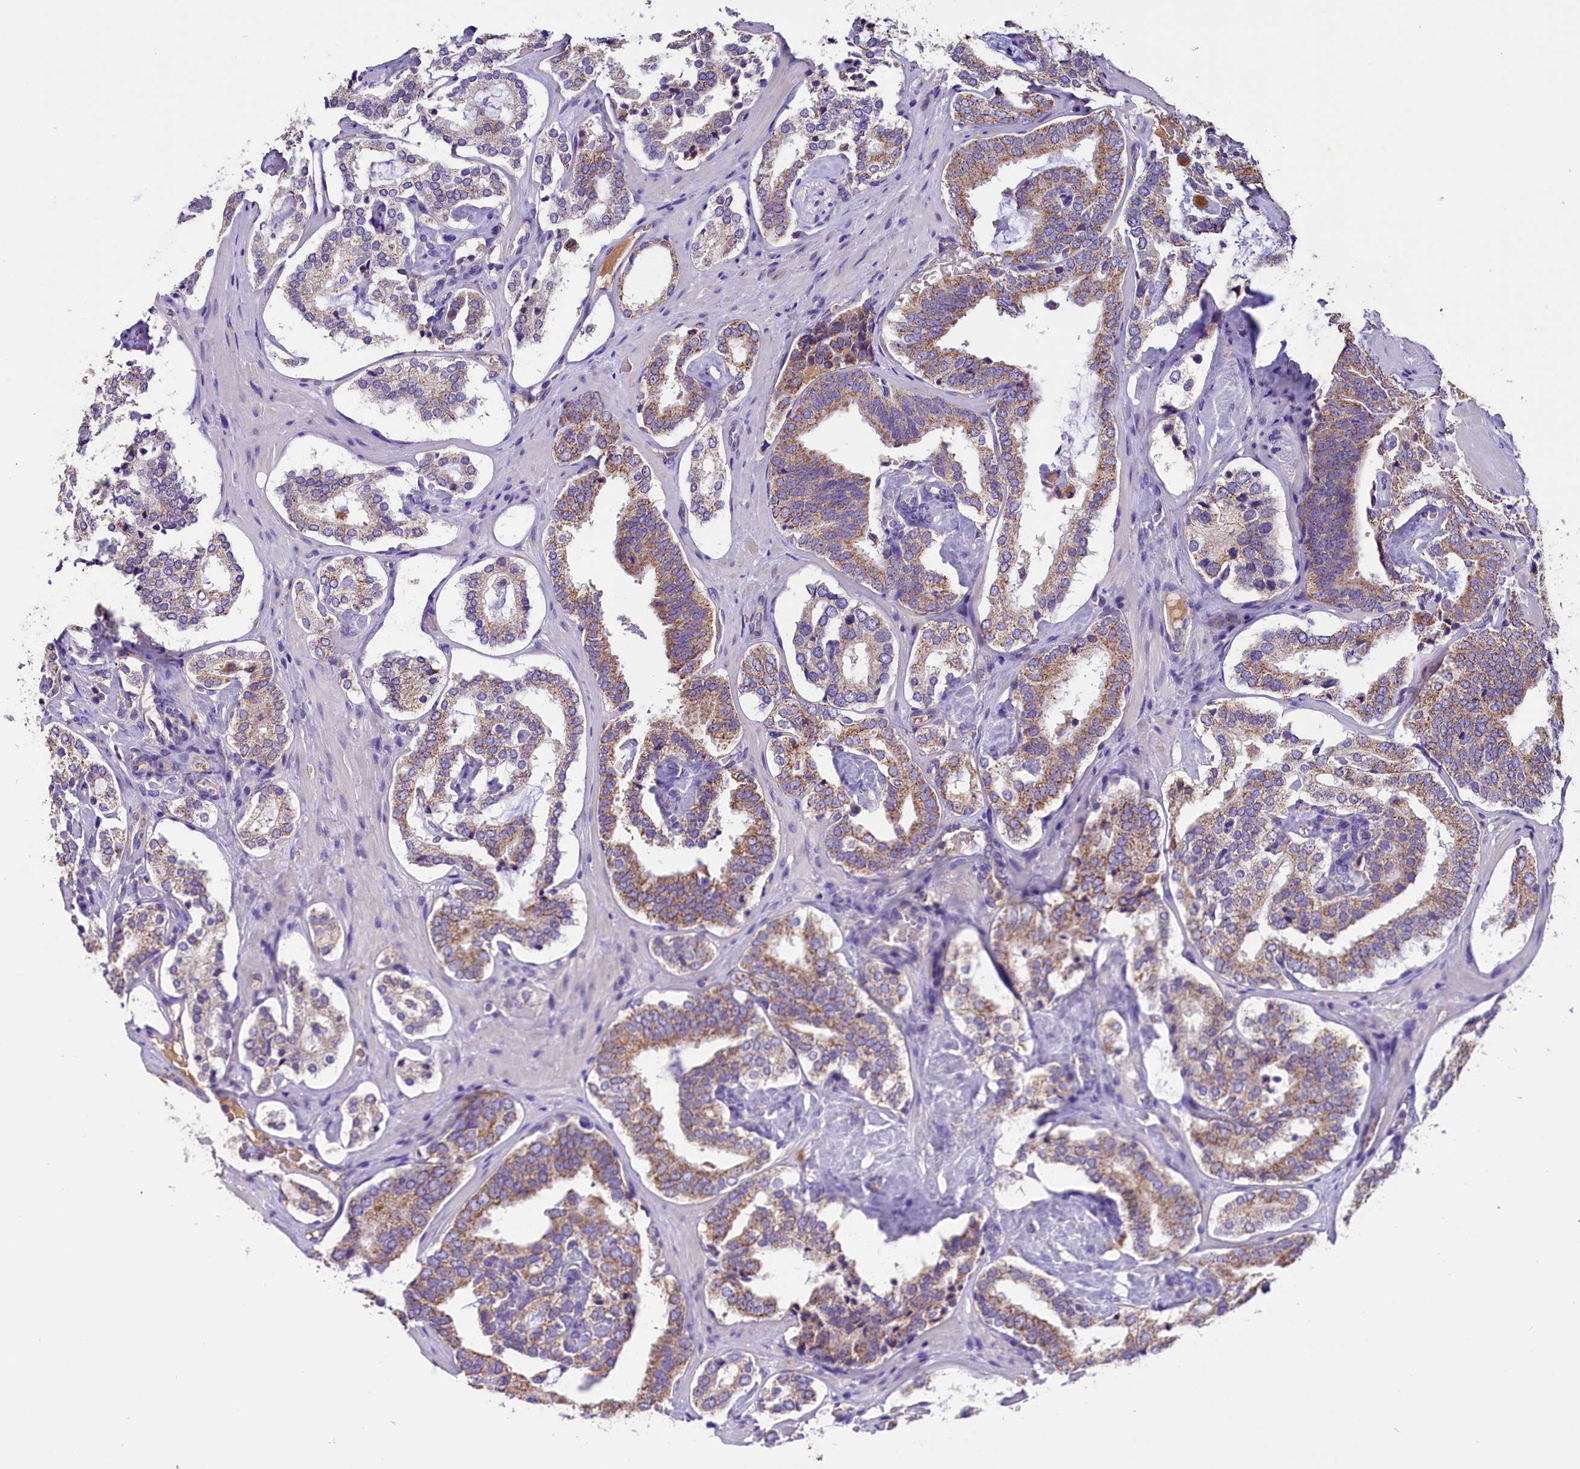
{"staining": {"intensity": "moderate", "quantity": ">75%", "location": "cytoplasmic/membranous"}, "tissue": "prostate cancer", "cell_type": "Tumor cells", "image_type": "cancer", "snomed": [{"axis": "morphology", "description": "Adenocarcinoma, High grade"}, {"axis": "topography", "description": "Prostate"}], "caption": "There is medium levels of moderate cytoplasmic/membranous positivity in tumor cells of prostate cancer, as demonstrated by immunohistochemical staining (brown color).", "gene": "SIX5", "patient": {"sex": "male", "age": 63}}